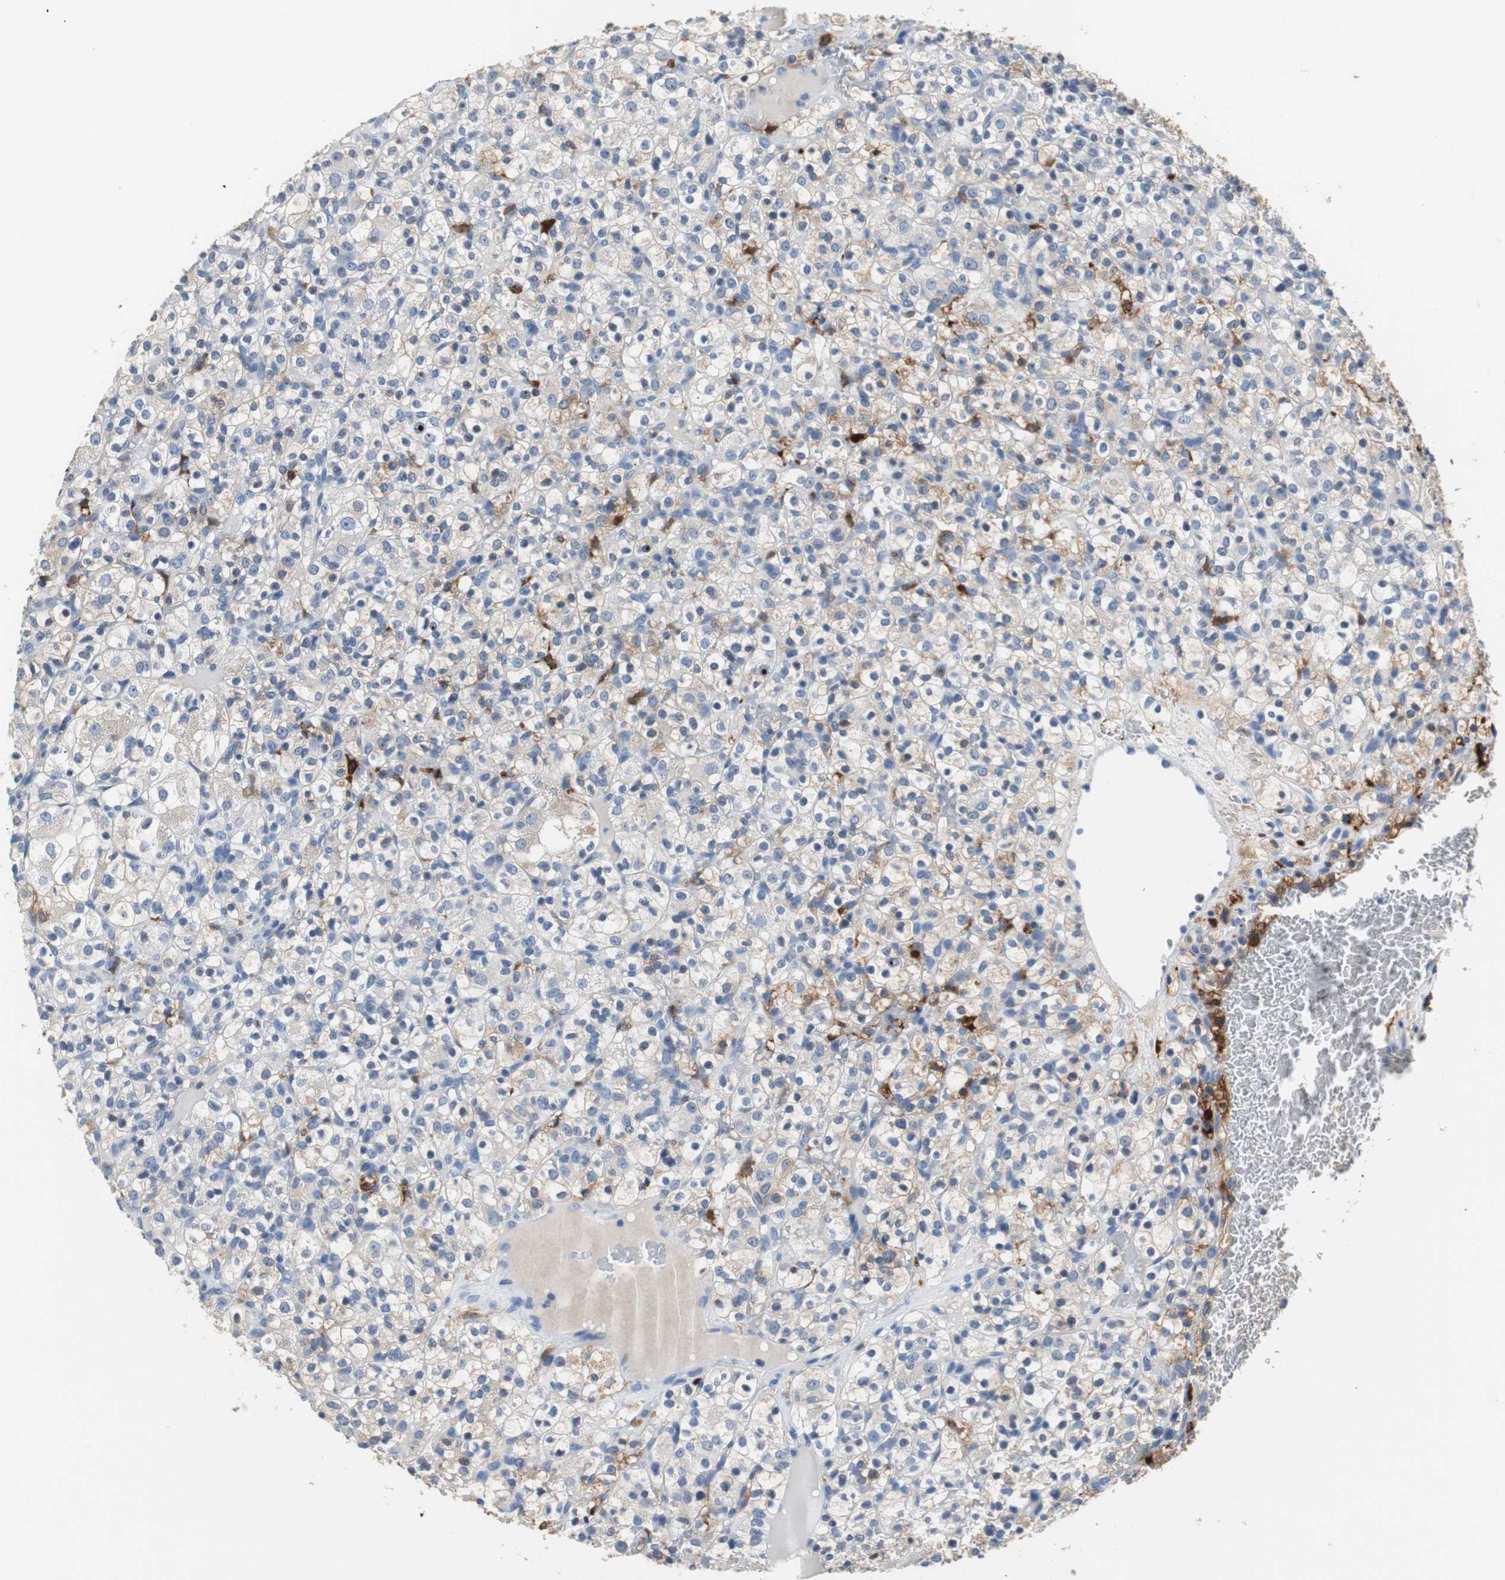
{"staining": {"intensity": "negative", "quantity": "none", "location": "none"}, "tissue": "renal cancer", "cell_type": "Tumor cells", "image_type": "cancer", "snomed": [{"axis": "morphology", "description": "Normal tissue, NOS"}, {"axis": "morphology", "description": "Adenocarcinoma, NOS"}, {"axis": "topography", "description": "Kidney"}], "caption": "Renal cancer (adenocarcinoma) was stained to show a protein in brown. There is no significant staining in tumor cells.", "gene": "PI15", "patient": {"sex": "female", "age": 72}}